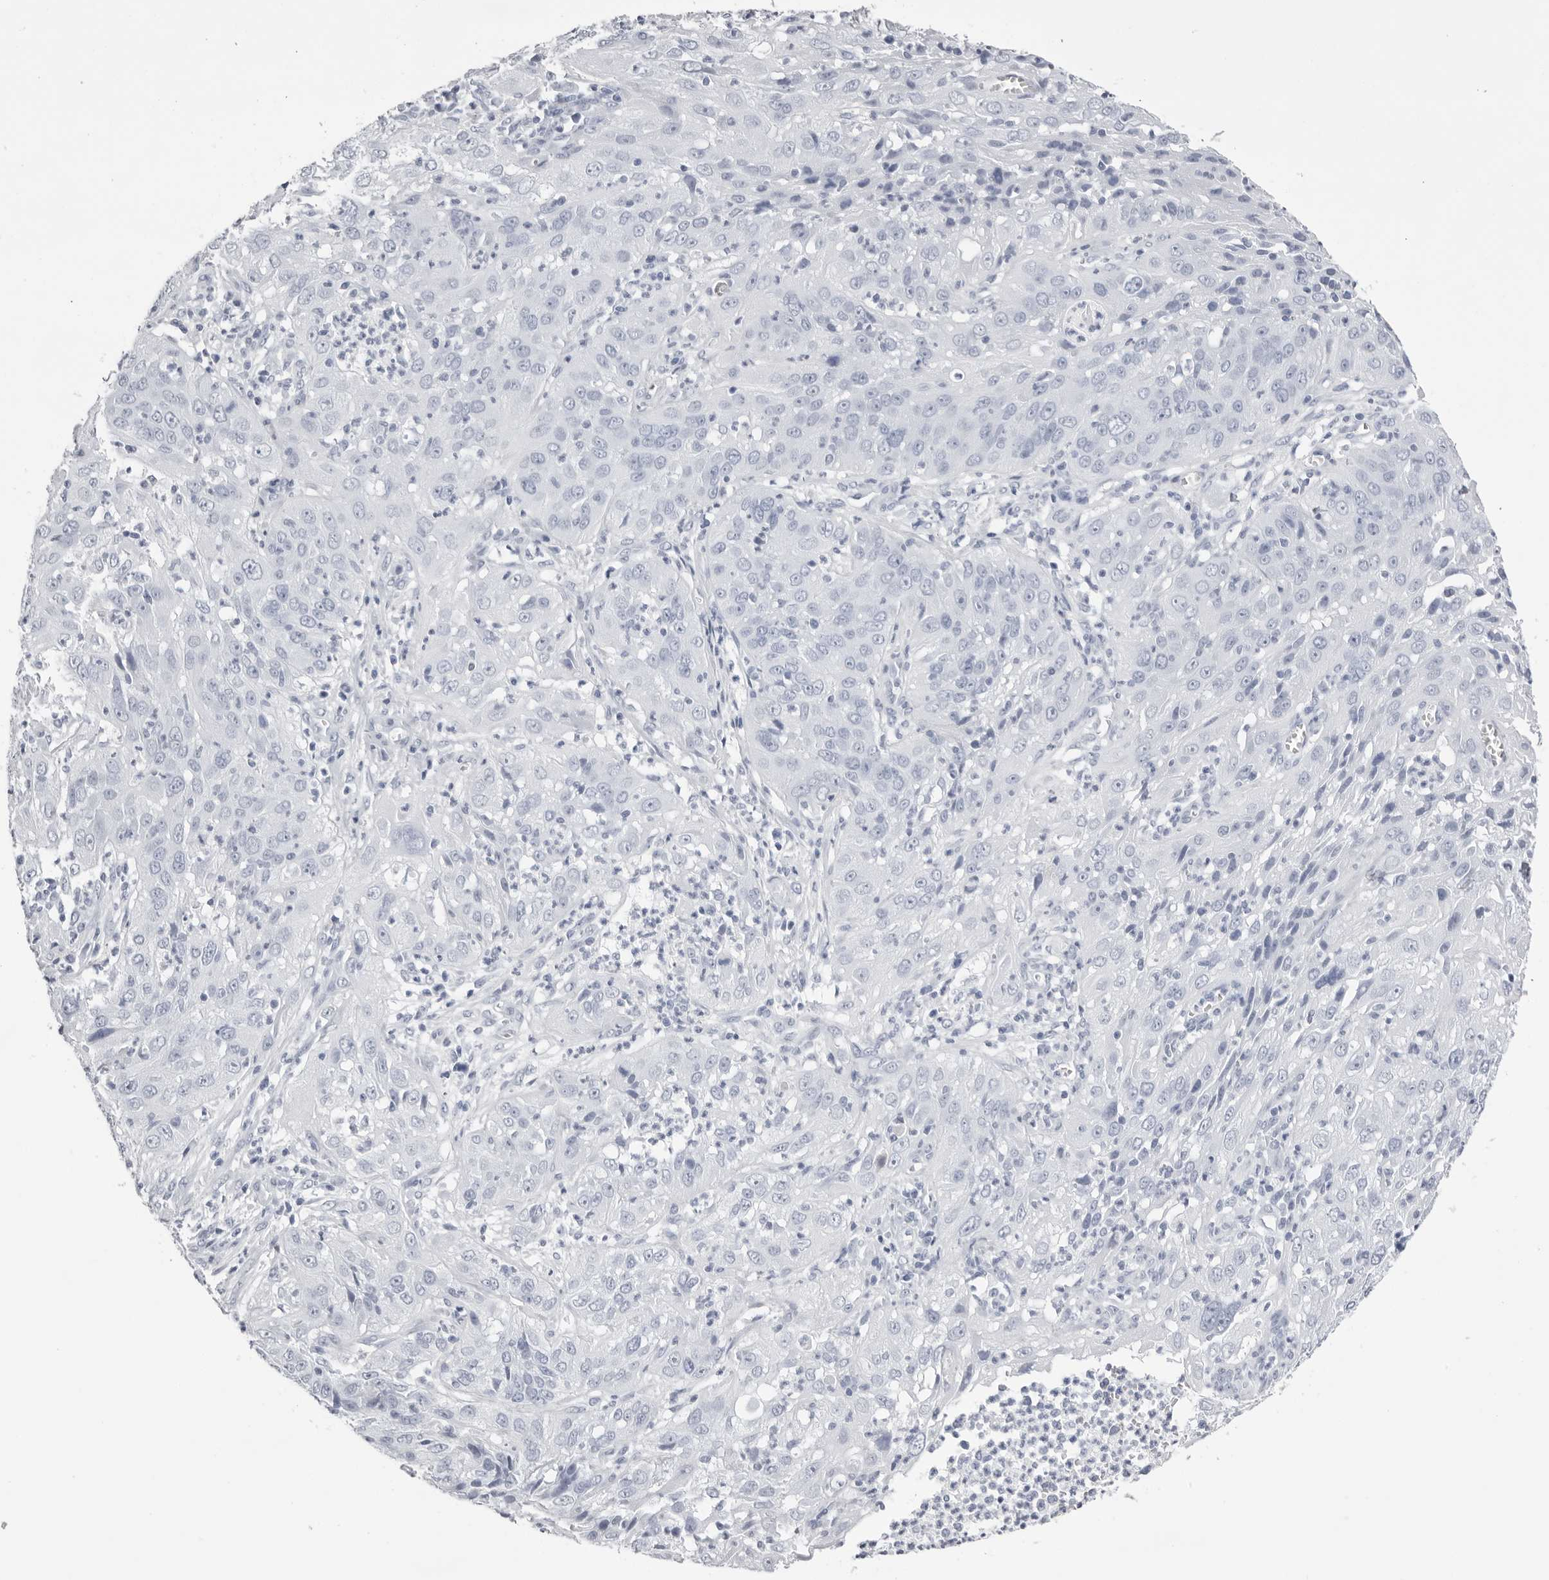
{"staining": {"intensity": "negative", "quantity": "none", "location": "none"}, "tissue": "cervical cancer", "cell_type": "Tumor cells", "image_type": "cancer", "snomed": [{"axis": "morphology", "description": "Squamous cell carcinoma, NOS"}, {"axis": "topography", "description": "Cervix"}], "caption": "Protein analysis of cervical cancer (squamous cell carcinoma) displays no significant expression in tumor cells.", "gene": "TMOD4", "patient": {"sex": "female", "age": 32}}